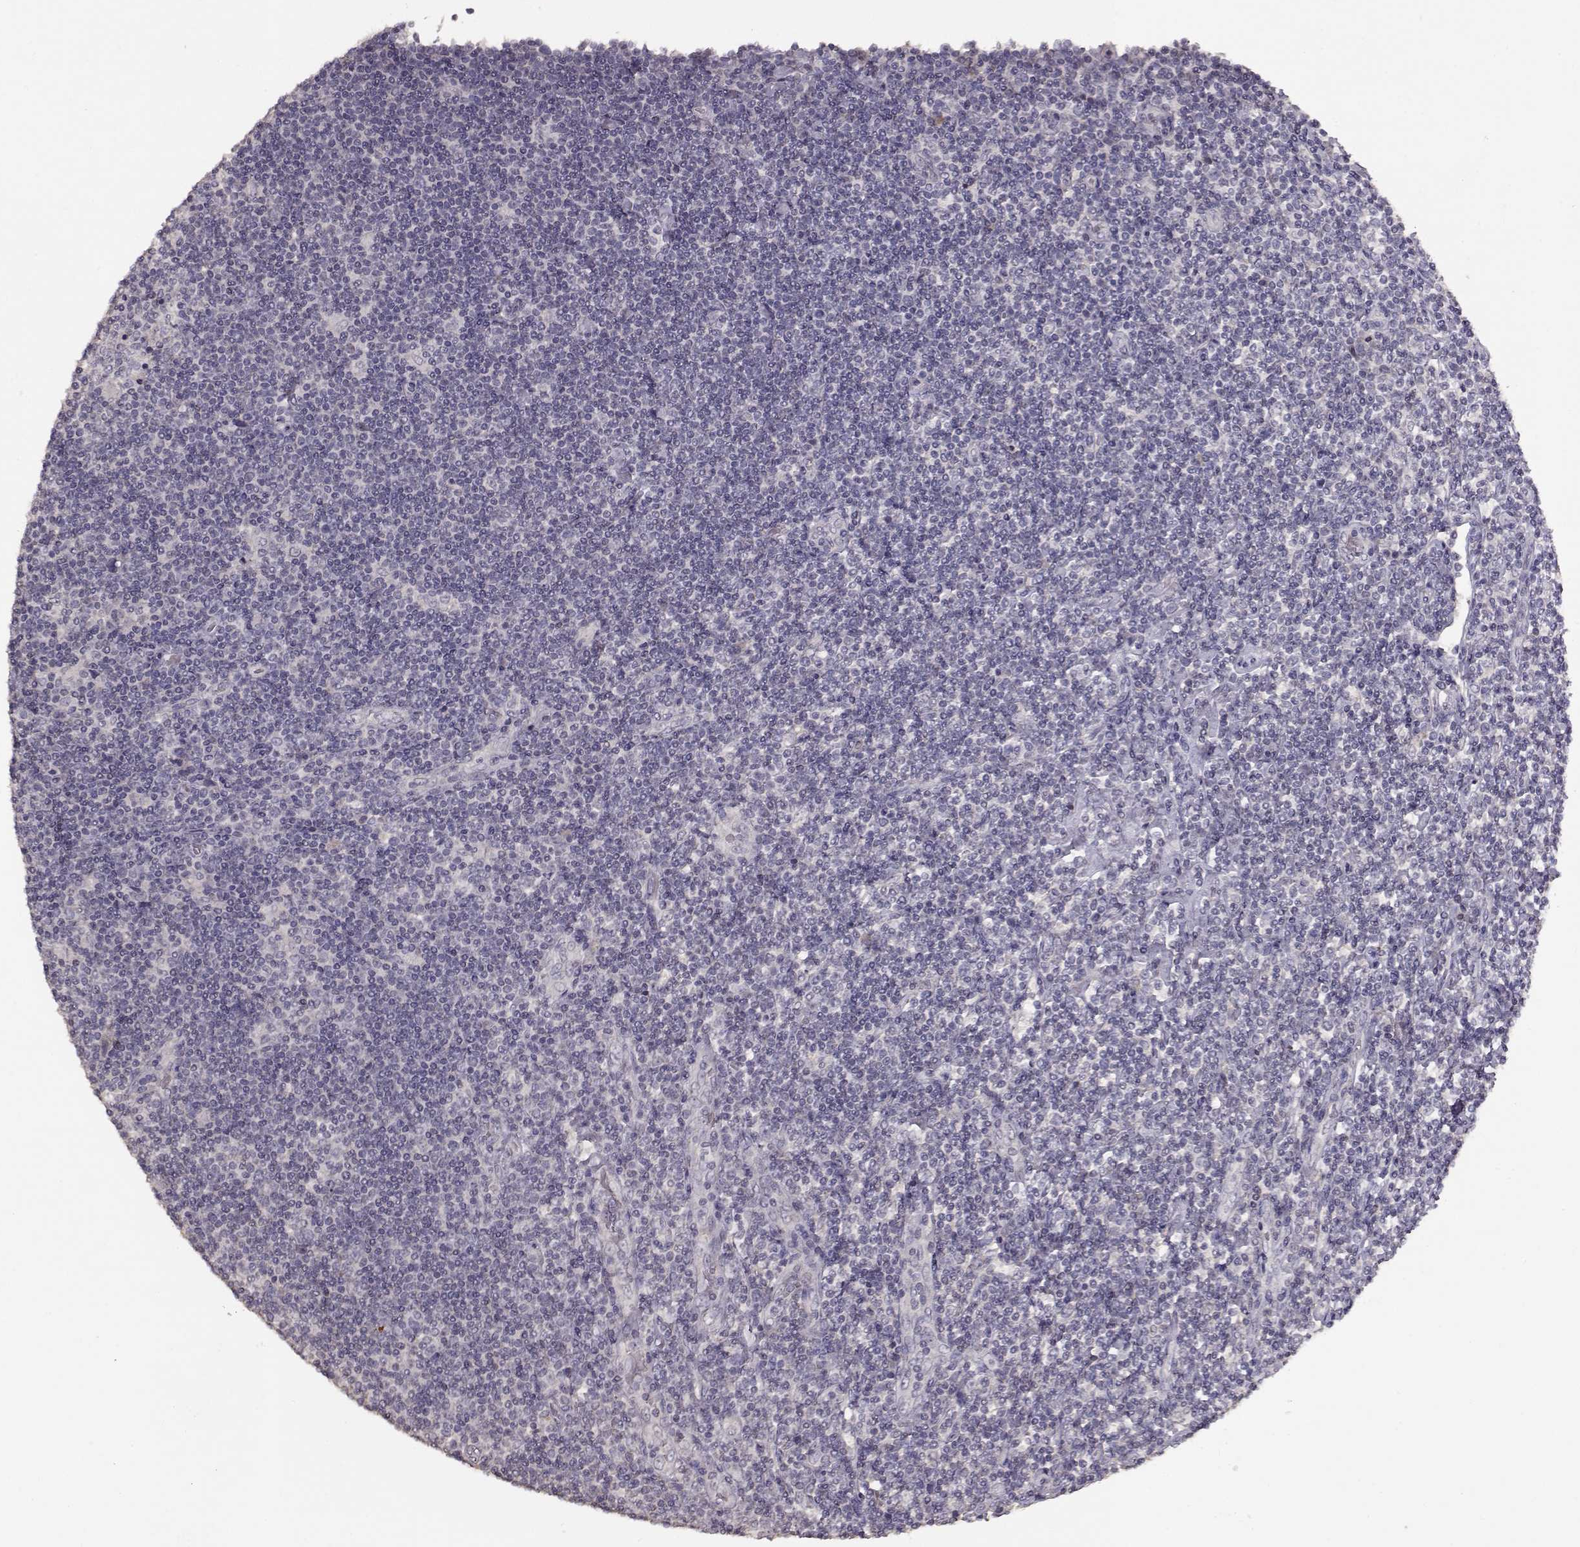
{"staining": {"intensity": "negative", "quantity": "none", "location": "none"}, "tissue": "lymphoma", "cell_type": "Tumor cells", "image_type": "cancer", "snomed": [{"axis": "morphology", "description": "Hodgkin's disease, NOS"}, {"axis": "topography", "description": "Lymph node"}], "caption": "Hodgkin's disease was stained to show a protein in brown. There is no significant positivity in tumor cells. Brightfield microscopy of immunohistochemistry stained with DAB (brown) and hematoxylin (blue), captured at high magnification.", "gene": "PMCH", "patient": {"sex": "male", "age": 40}}